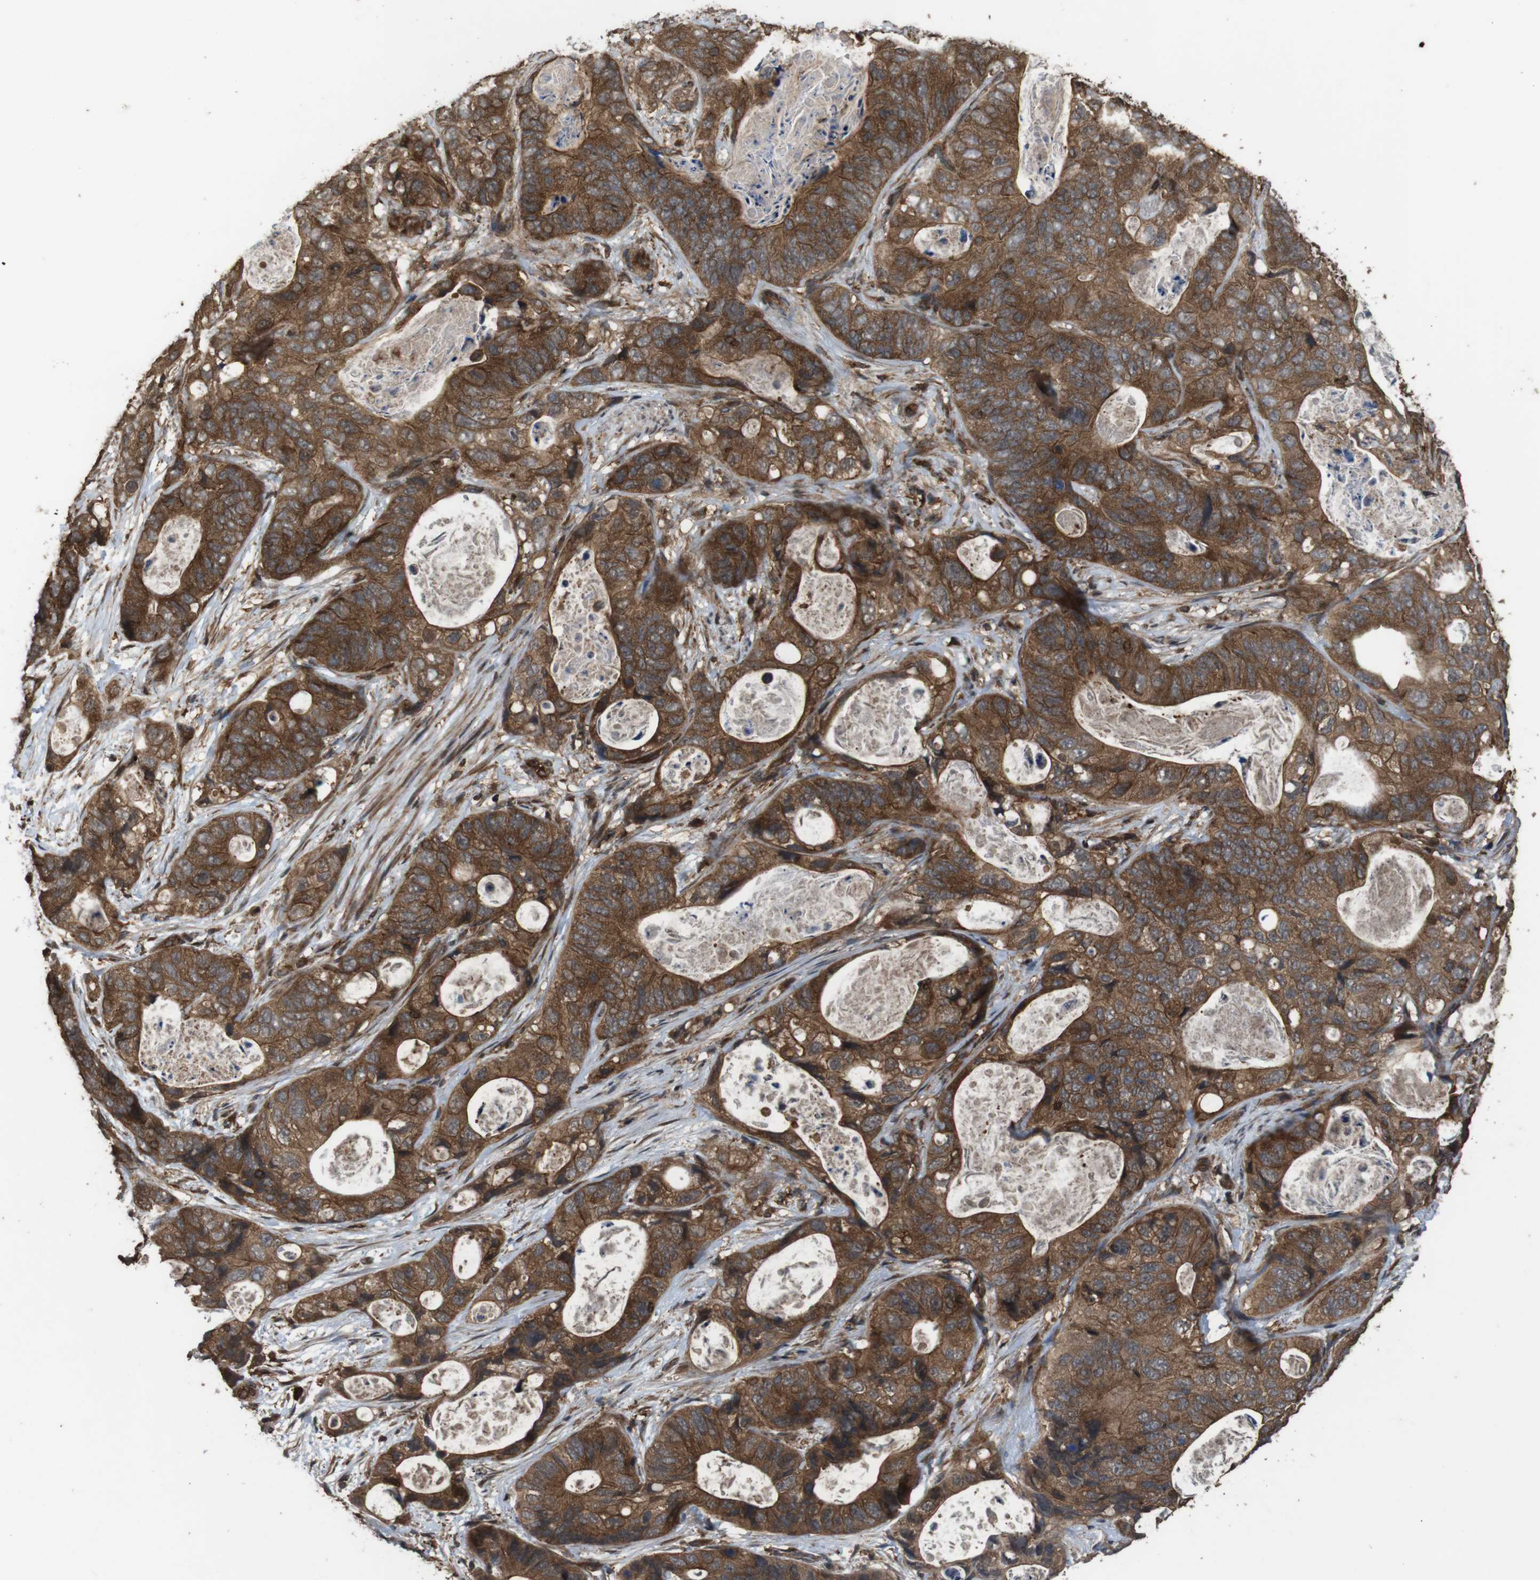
{"staining": {"intensity": "strong", "quantity": ">75%", "location": "cytoplasmic/membranous"}, "tissue": "stomach cancer", "cell_type": "Tumor cells", "image_type": "cancer", "snomed": [{"axis": "morphology", "description": "Adenocarcinoma, NOS"}, {"axis": "topography", "description": "Stomach"}], "caption": "Strong cytoplasmic/membranous protein staining is present in about >75% of tumor cells in stomach adenocarcinoma. The staining was performed using DAB, with brown indicating positive protein expression. Nuclei are stained blue with hematoxylin.", "gene": "BAG4", "patient": {"sex": "female", "age": 89}}